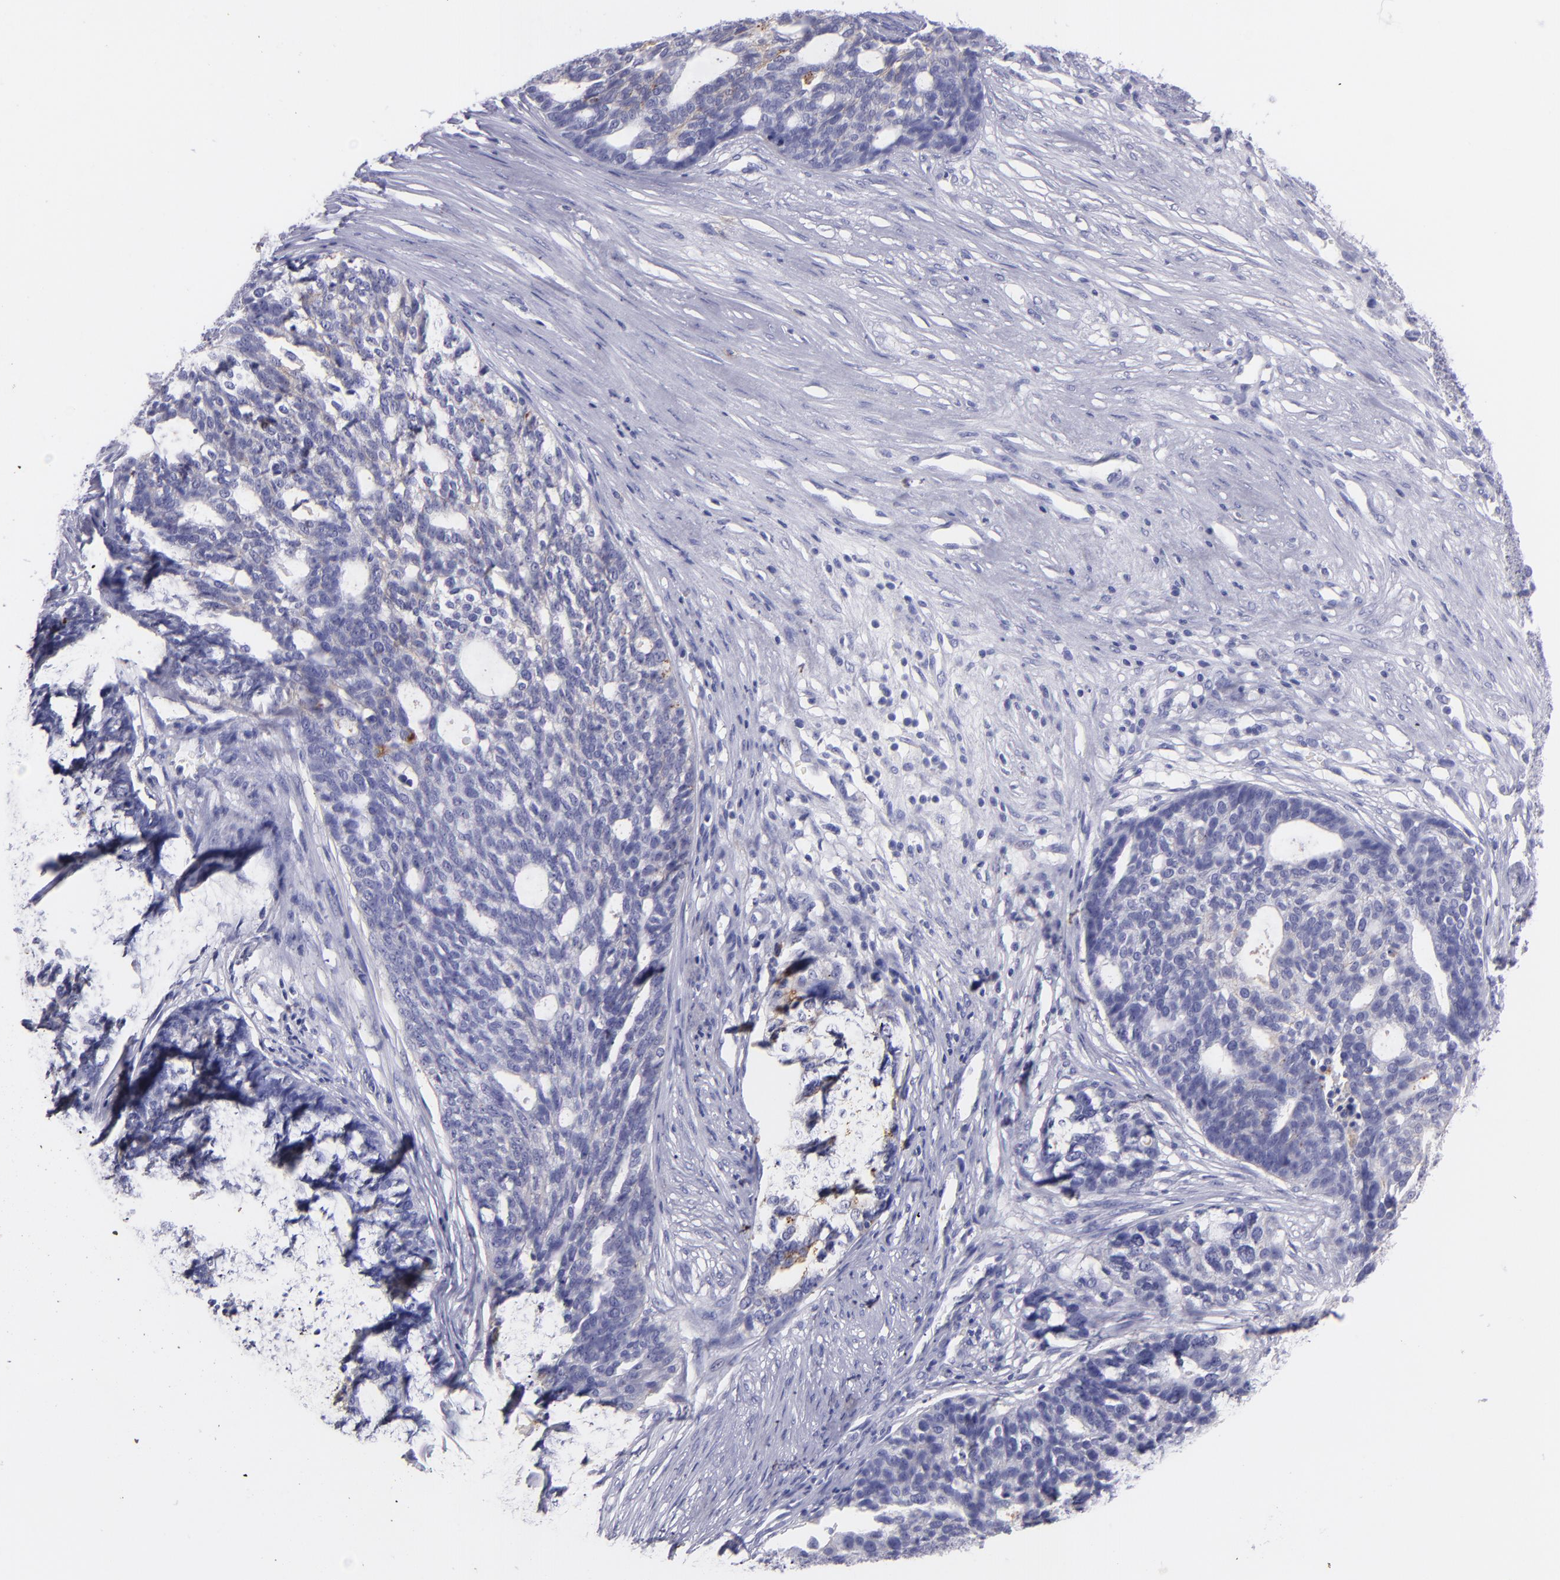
{"staining": {"intensity": "negative", "quantity": "none", "location": "none"}, "tissue": "ovarian cancer", "cell_type": "Tumor cells", "image_type": "cancer", "snomed": [{"axis": "morphology", "description": "Cystadenocarcinoma, serous, NOS"}, {"axis": "topography", "description": "Ovary"}], "caption": "Protein analysis of serous cystadenocarcinoma (ovarian) displays no significant positivity in tumor cells. The staining was performed using DAB (3,3'-diaminobenzidine) to visualize the protein expression in brown, while the nuclei were stained in blue with hematoxylin (Magnification: 20x).", "gene": "CD82", "patient": {"sex": "female", "age": 59}}